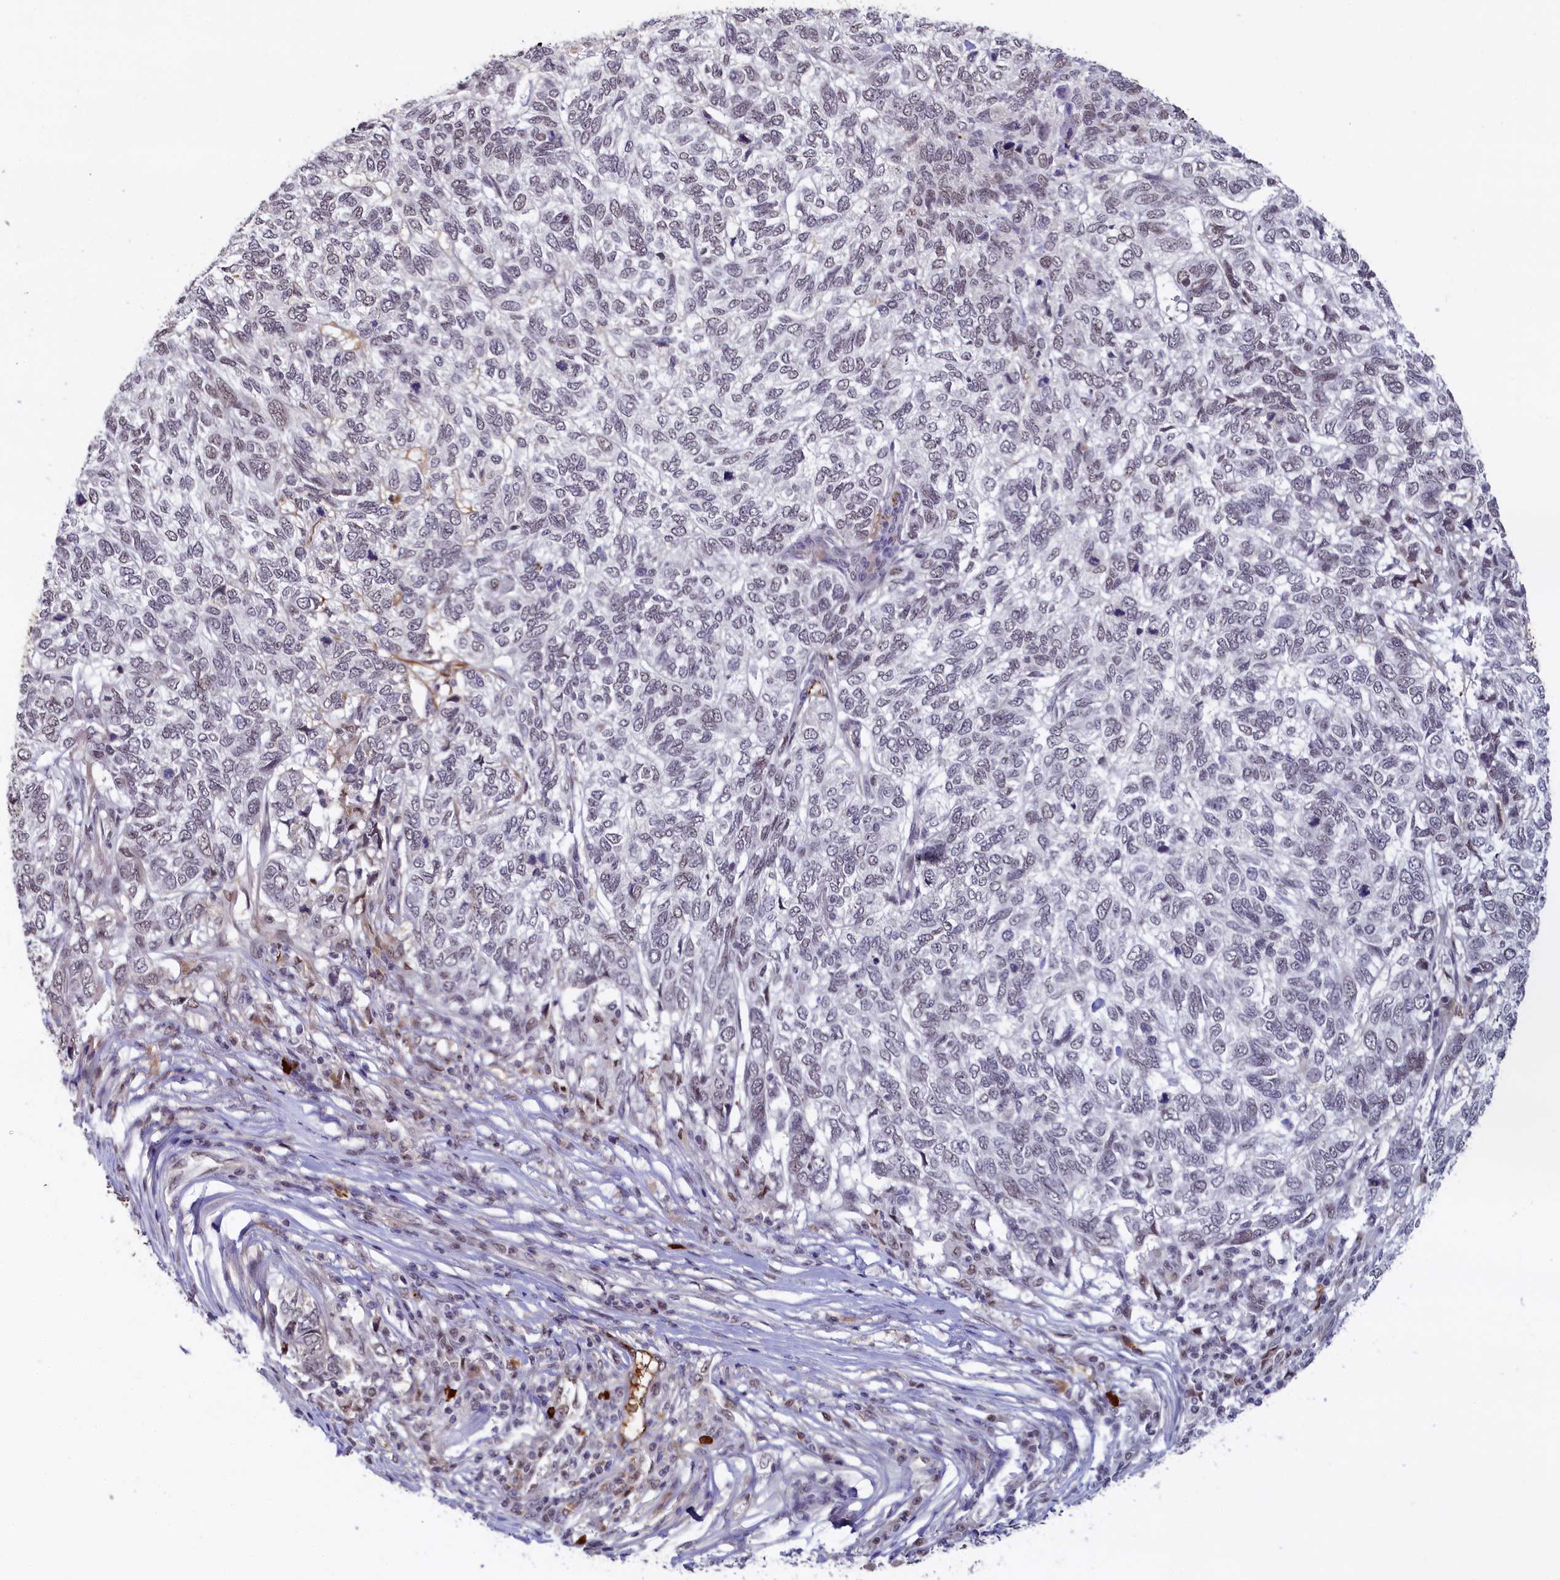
{"staining": {"intensity": "negative", "quantity": "none", "location": "none"}, "tissue": "skin cancer", "cell_type": "Tumor cells", "image_type": "cancer", "snomed": [{"axis": "morphology", "description": "Basal cell carcinoma"}, {"axis": "topography", "description": "Skin"}], "caption": "There is no significant staining in tumor cells of skin basal cell carcinoma. (Immunohistochemistry (ihc), brightfield microscopy, high magnification).", "gene": "INTS14", "patient": {"sex": "female", "age": 65}}